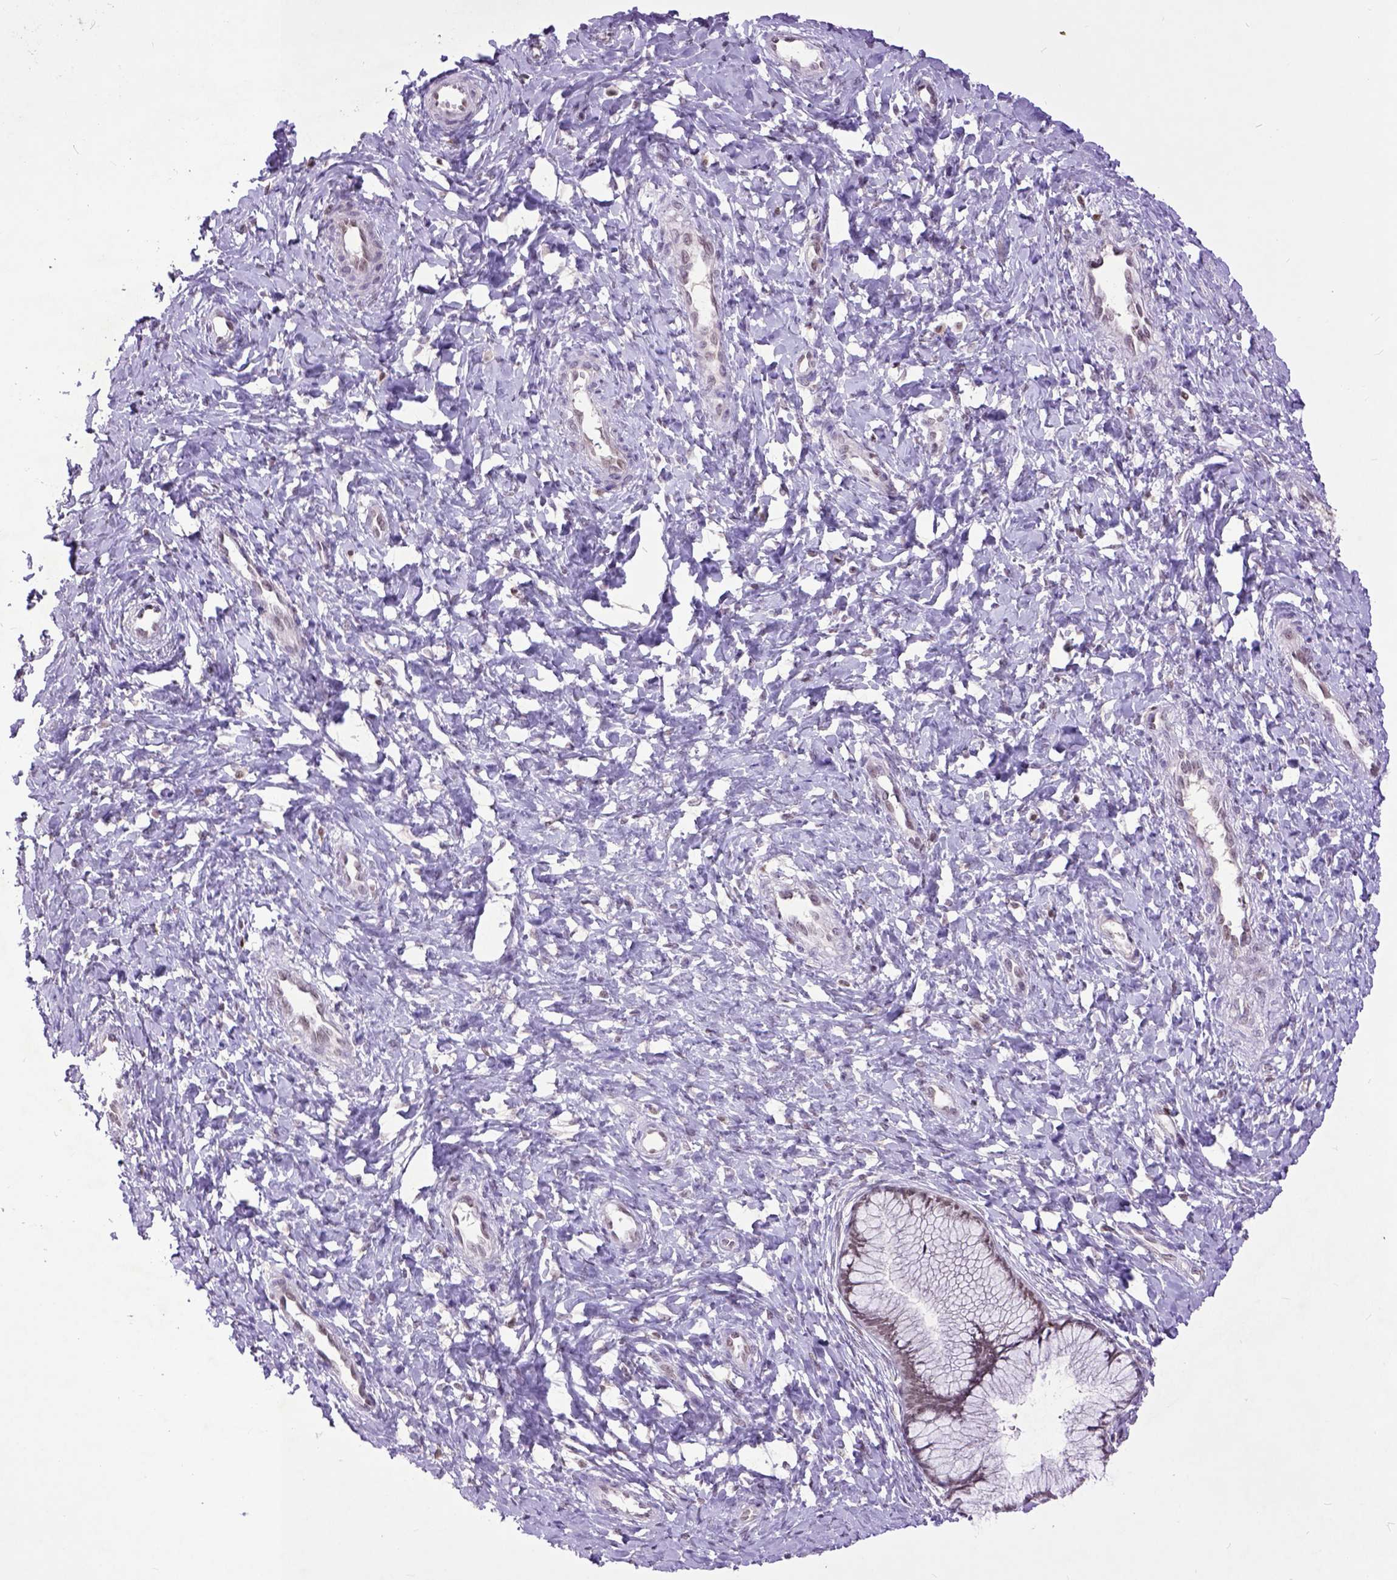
{"staining": {"intensity": "weak", "quantity": ">75%", "location": "nuclear"}, "tissue": "cervix", "cell_type": "Glandular cells", "image_type": "normal", "snomed": [{"axis": "morphology", "description": "Normal tissue, NOS"}, {"axis": "topography", "description": "Cervix"}], "caption": "Cervix stained for a protein demonstrates weak nuclear positivity in glandular cells. Nuclei are stained in blue.", "gene": "RCC2", "patient": {"sex": "female", "age": 37}}